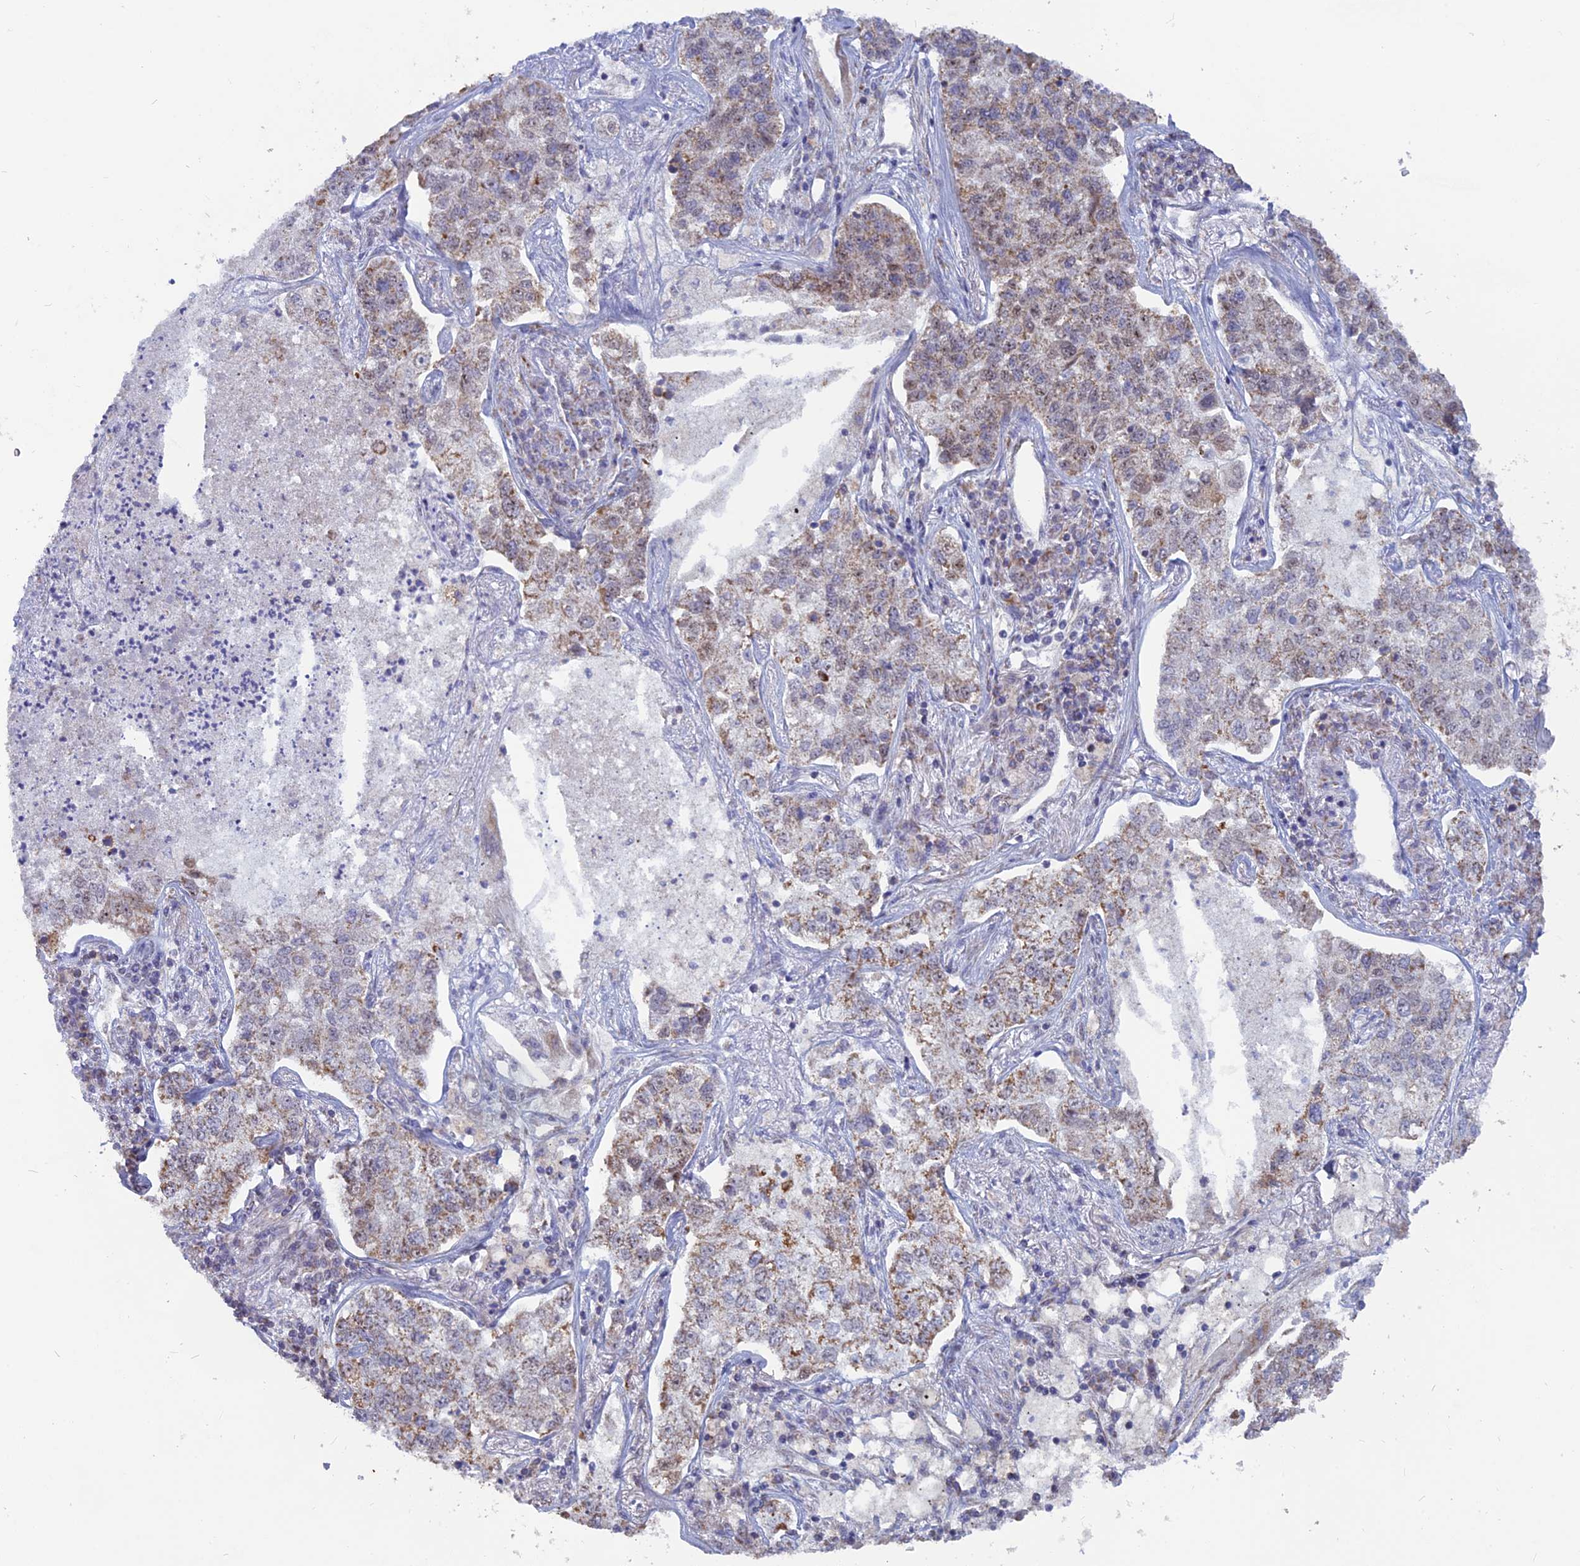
{"staining": {"intensity": "weak", "quantity": "25%-75%", "location": "cytoplasmic/membranous"}, "tissue": "lung cancer", "cell_type": "Tumor cells", "image_type": "cancer", "snomed": [{"axis": "morphology", "description": "Adenocarcinoma, NOS"}, {"axis": "topography", "description": "Lung"}], "caption": "Adenocarcinoma (lung) tissue demonstrates weak cytoplasmic/membranous expression in approximately 25%-75% of tumor cells, visualized by immunohistochemistry.", "gene": "ARHGAP40", "patient": {"sex": "male", "age": 49}}